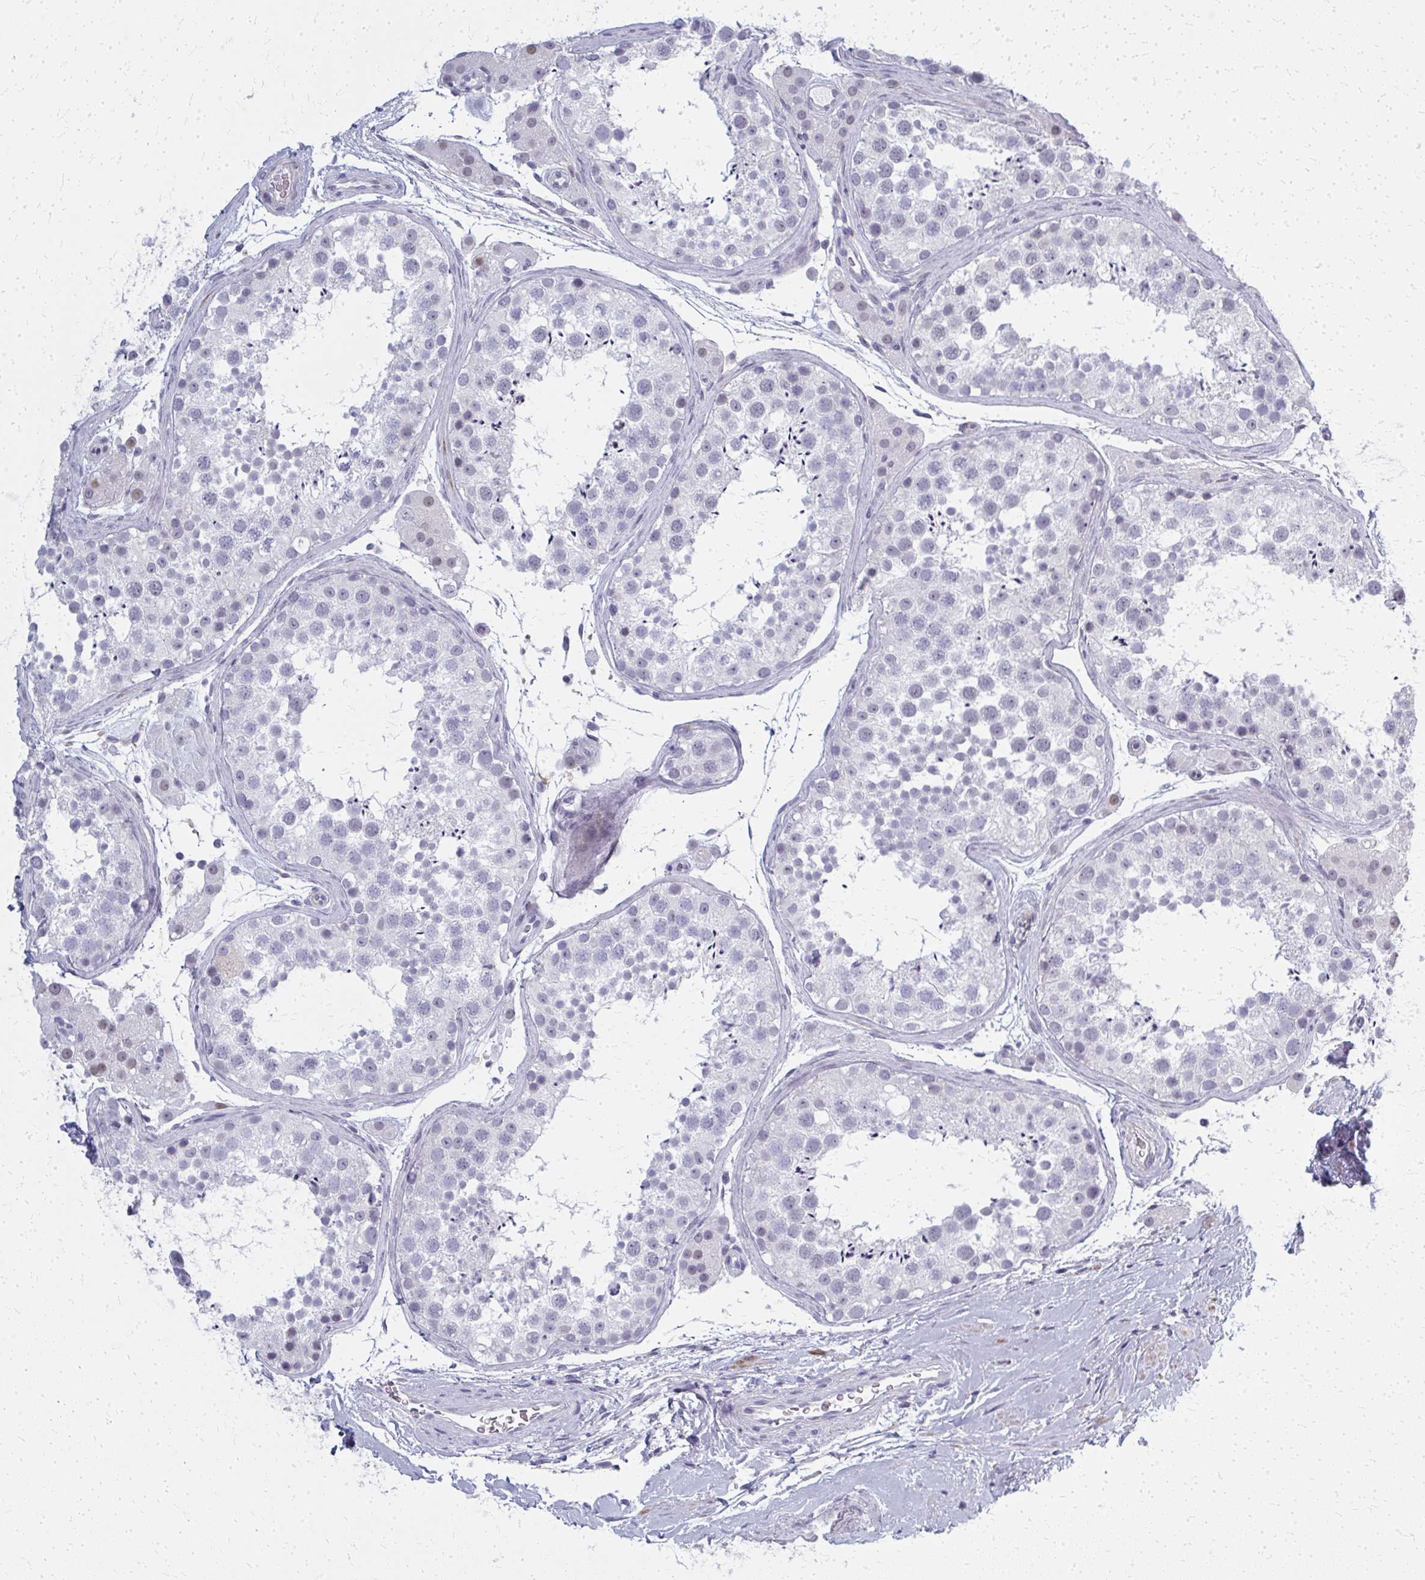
{"staining": {"intensity": "negative", "quantity": "none", "location": "none"}, "tissue": "testis", "cell_type": "Cells in seminiferous ducts", "image_type": "normal", "snomed": [{"axis": "morphology", "description": "Normal tissue, NOS"}, {"axis": "topography", "description": "Testis"}], "caption": "High power microscopy photomicrograph of an IHC image of normal testis, revealing no significant positivity in cells in seminiferous ducts. (DAB IHC visualized using brightfield microscopy, high magnification).", "gene": "CASQ2", "patient": {"sex": "male", "age": 41}}